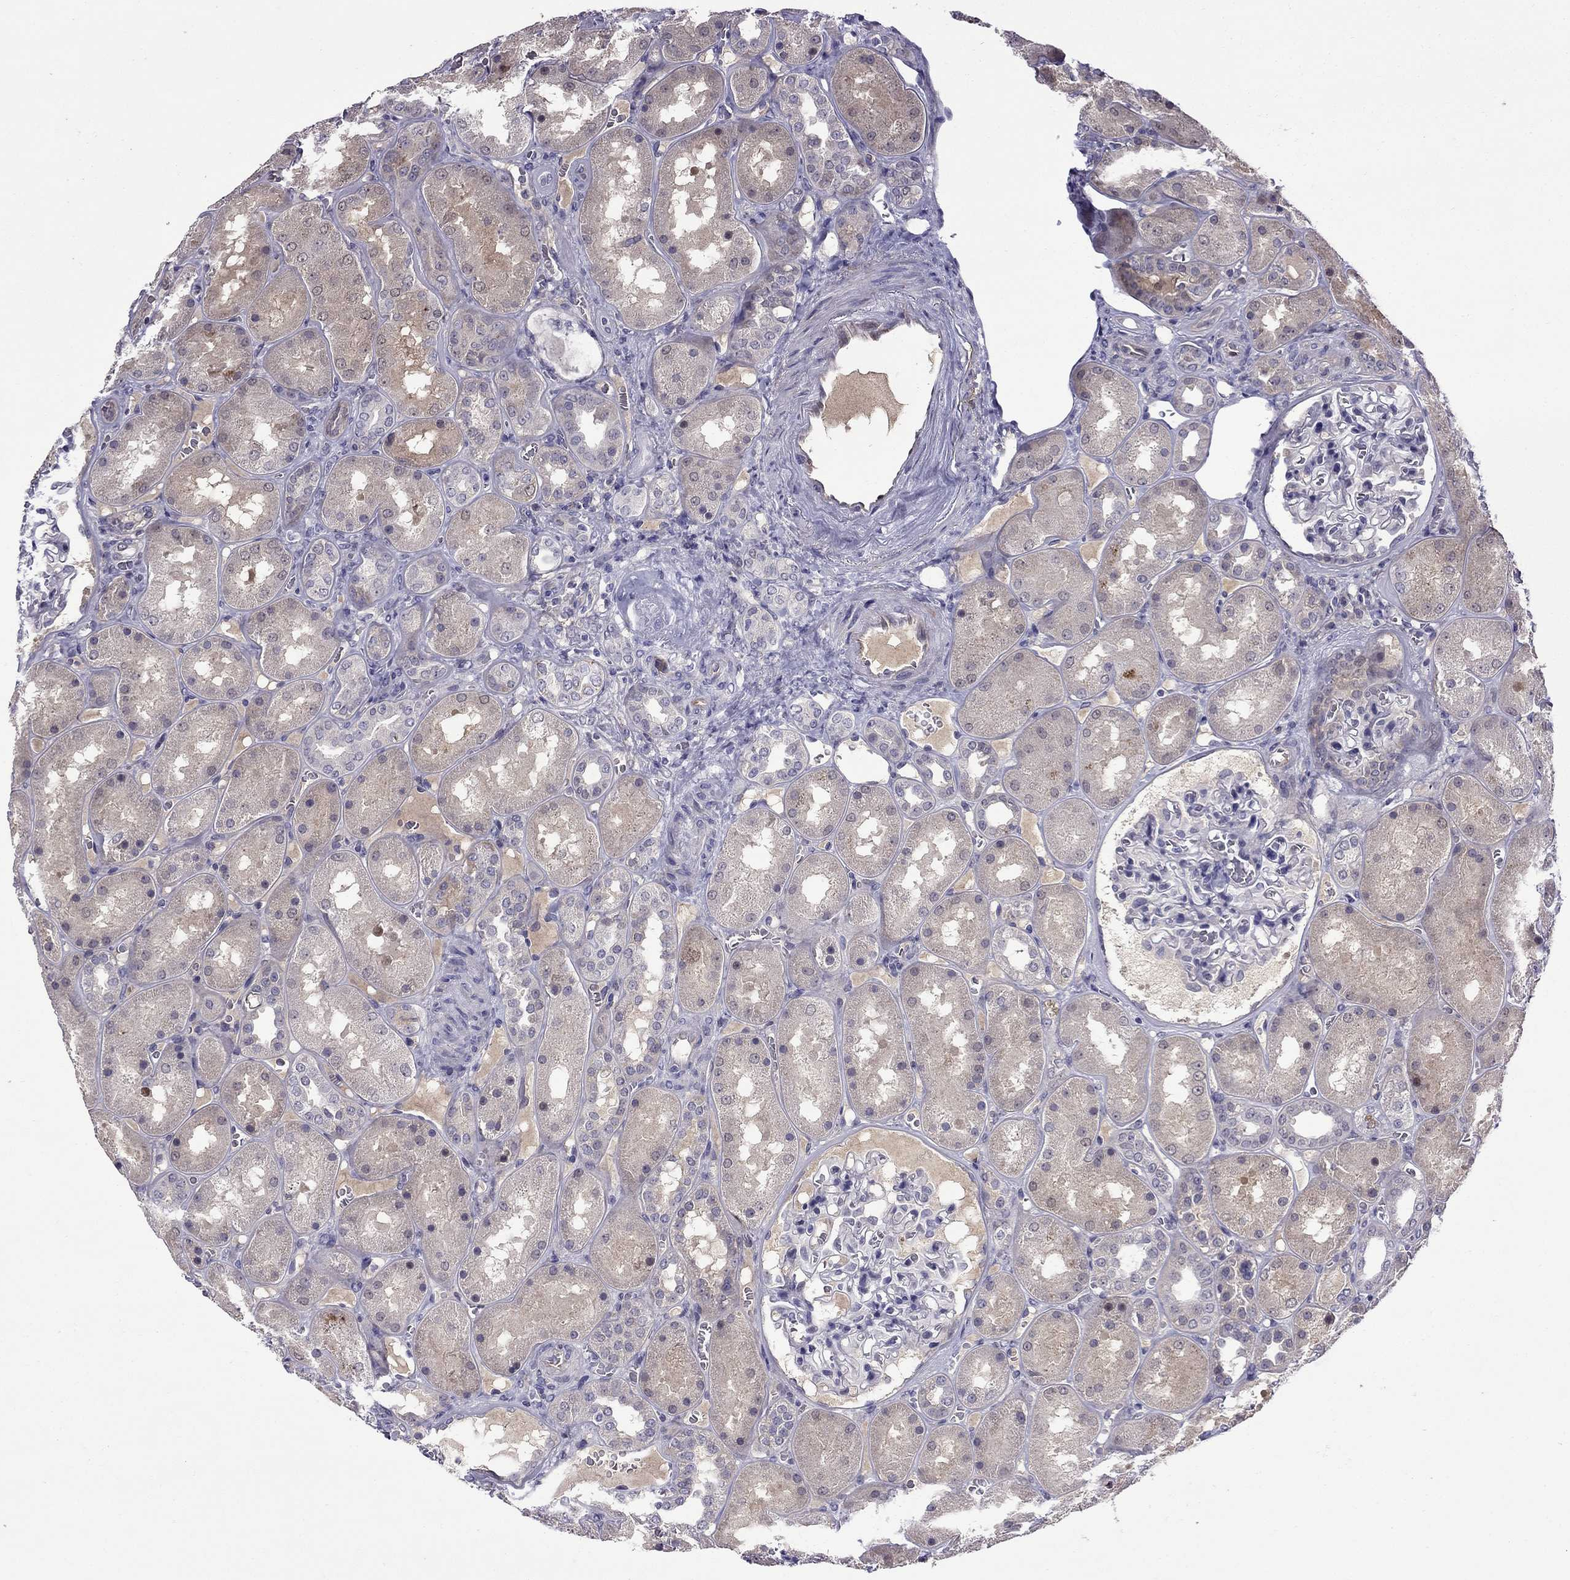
{"staining": {"intensity": "negative", "quantity": "none", "location": "none"}, "tissue": "kidney", "cell_type": "Cells in glomeruli", "image_type": "normal", "snomed": [{"axis": "morphology", "description": "Normal tissue, NOS"}, {"axis": "topography", "description": "Kidney"}], "caption": "Cells in glomeruli show no significant protein staining in unremarkable kidney.", "gene": "PI16", "patient": {"sex": "male", "age": 73}}